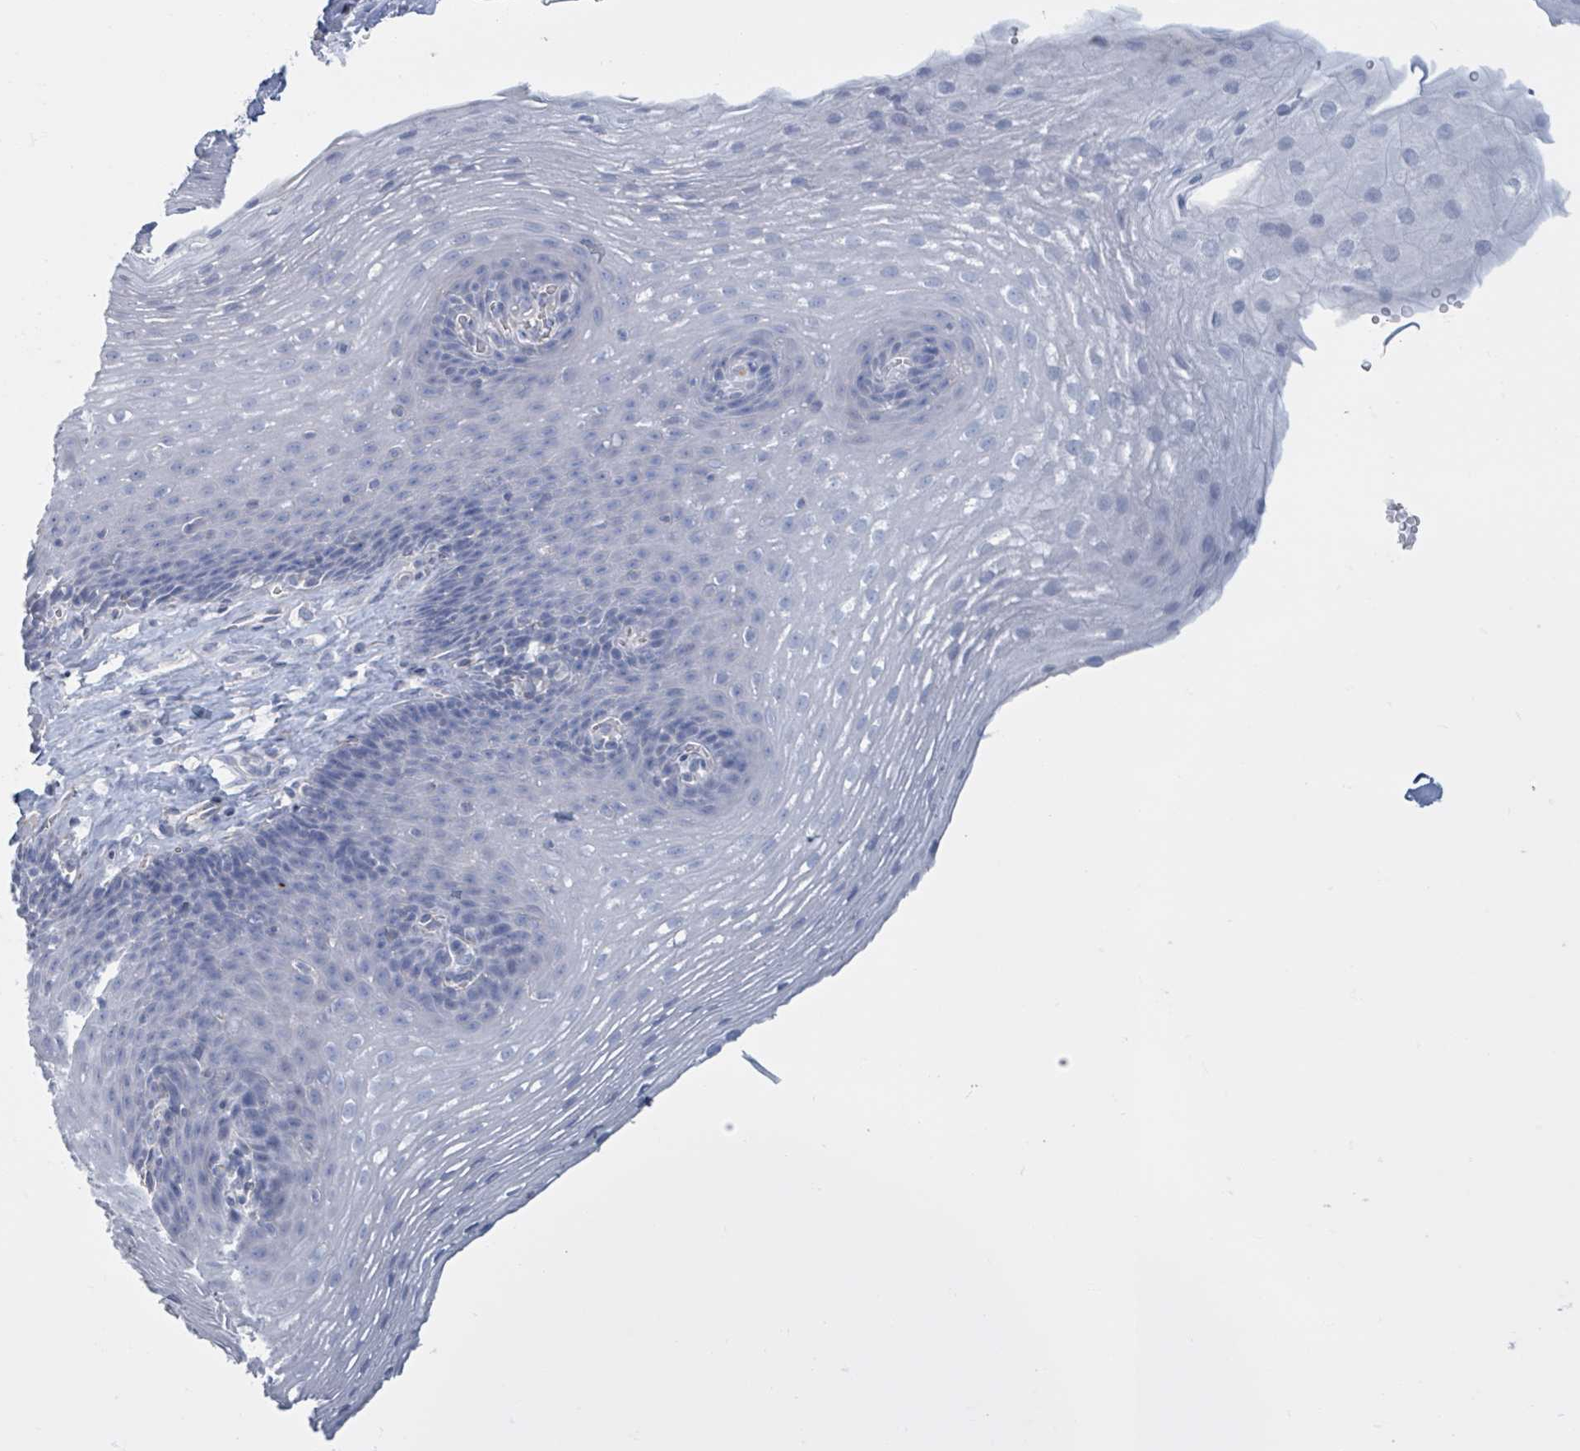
{"staining": {"intensity": "negative", "quantity": "none", "location": "none"}, "tissue": "esophagus", "cell_type": "Squamous epithelial cells", "image_type": "normal", "snomed": [{"axis": "morphology", "description": "Normal tissue, NOS"}, {"axis": "topography", "description": "Esophagus"}], "caption": "Human esophagus stained for a protein using immunohistochemistry demonstrates no expression in squamous epithelial cells.", "gene": "CT45A10", "patient": {"sex": "female", "age": 66}}